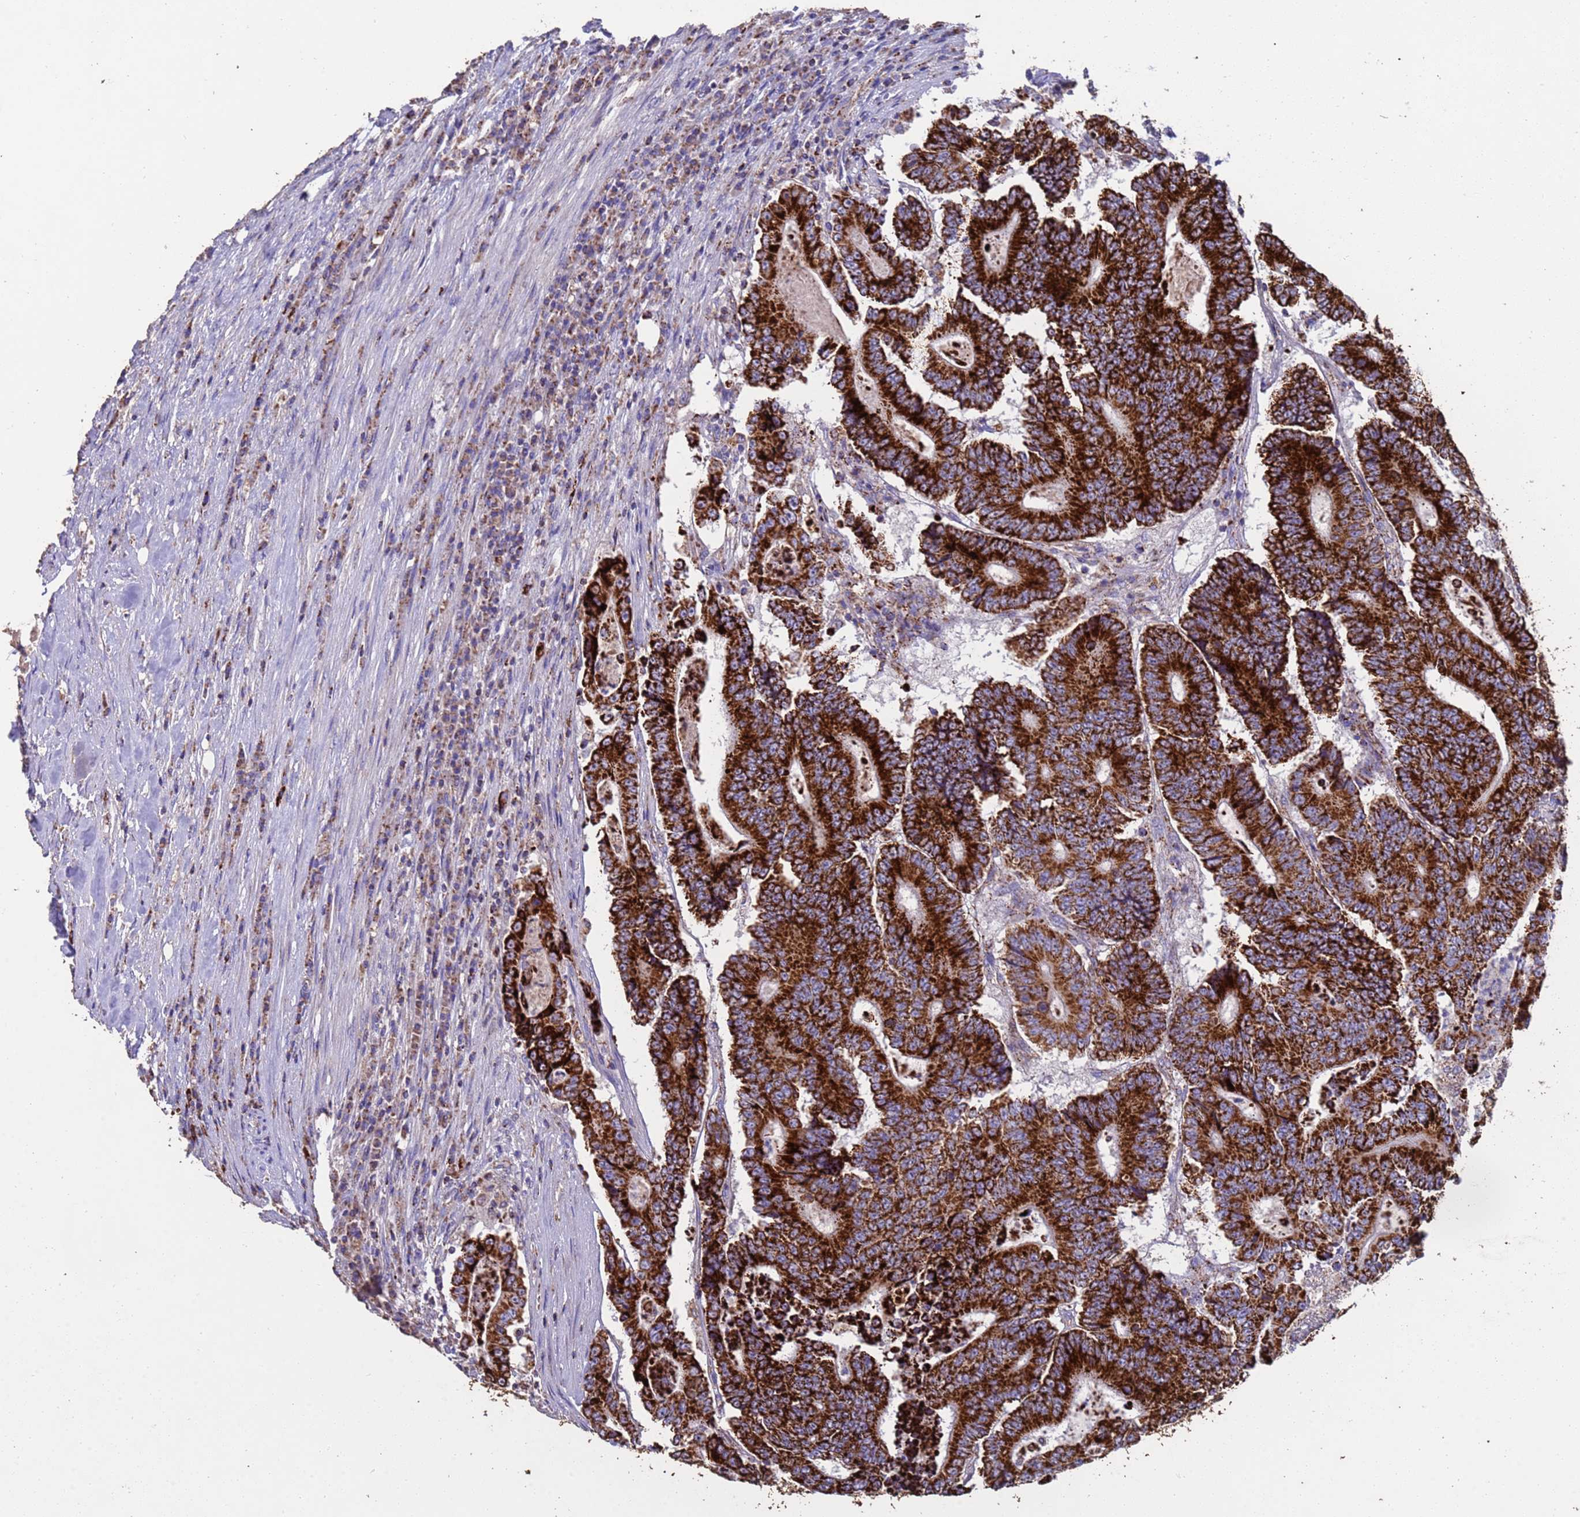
{"staining": {"intensity": "strong", "quantity": ">75%", "location": "cytoplasmic/membranous"}, "tissue": "colorectal cancer", "cell_type": "Tumor cells", "image_type": "cancer", "snomed": [{"axis": "morphology", "description": "Adenocarcinoma, NOS"}, {"axis": "topography", "description": "Colon"}], "caption": "Adenocarcinoma (colorectal) stained with DAB immunohistochemistry (IHC) exhibits high levels of strong cytoplasmic/membranous positivity in approximately >75% of tumor cells. The staining was performed using DAB (3,3'-diaminobenzidine) to visualize the protein expression in brown, while the nuclei were stained in blue with hematoxylin (Magnification: 20x).", "gene": "ZNFX1", "patient": {"sex": "male", "age": 83}}